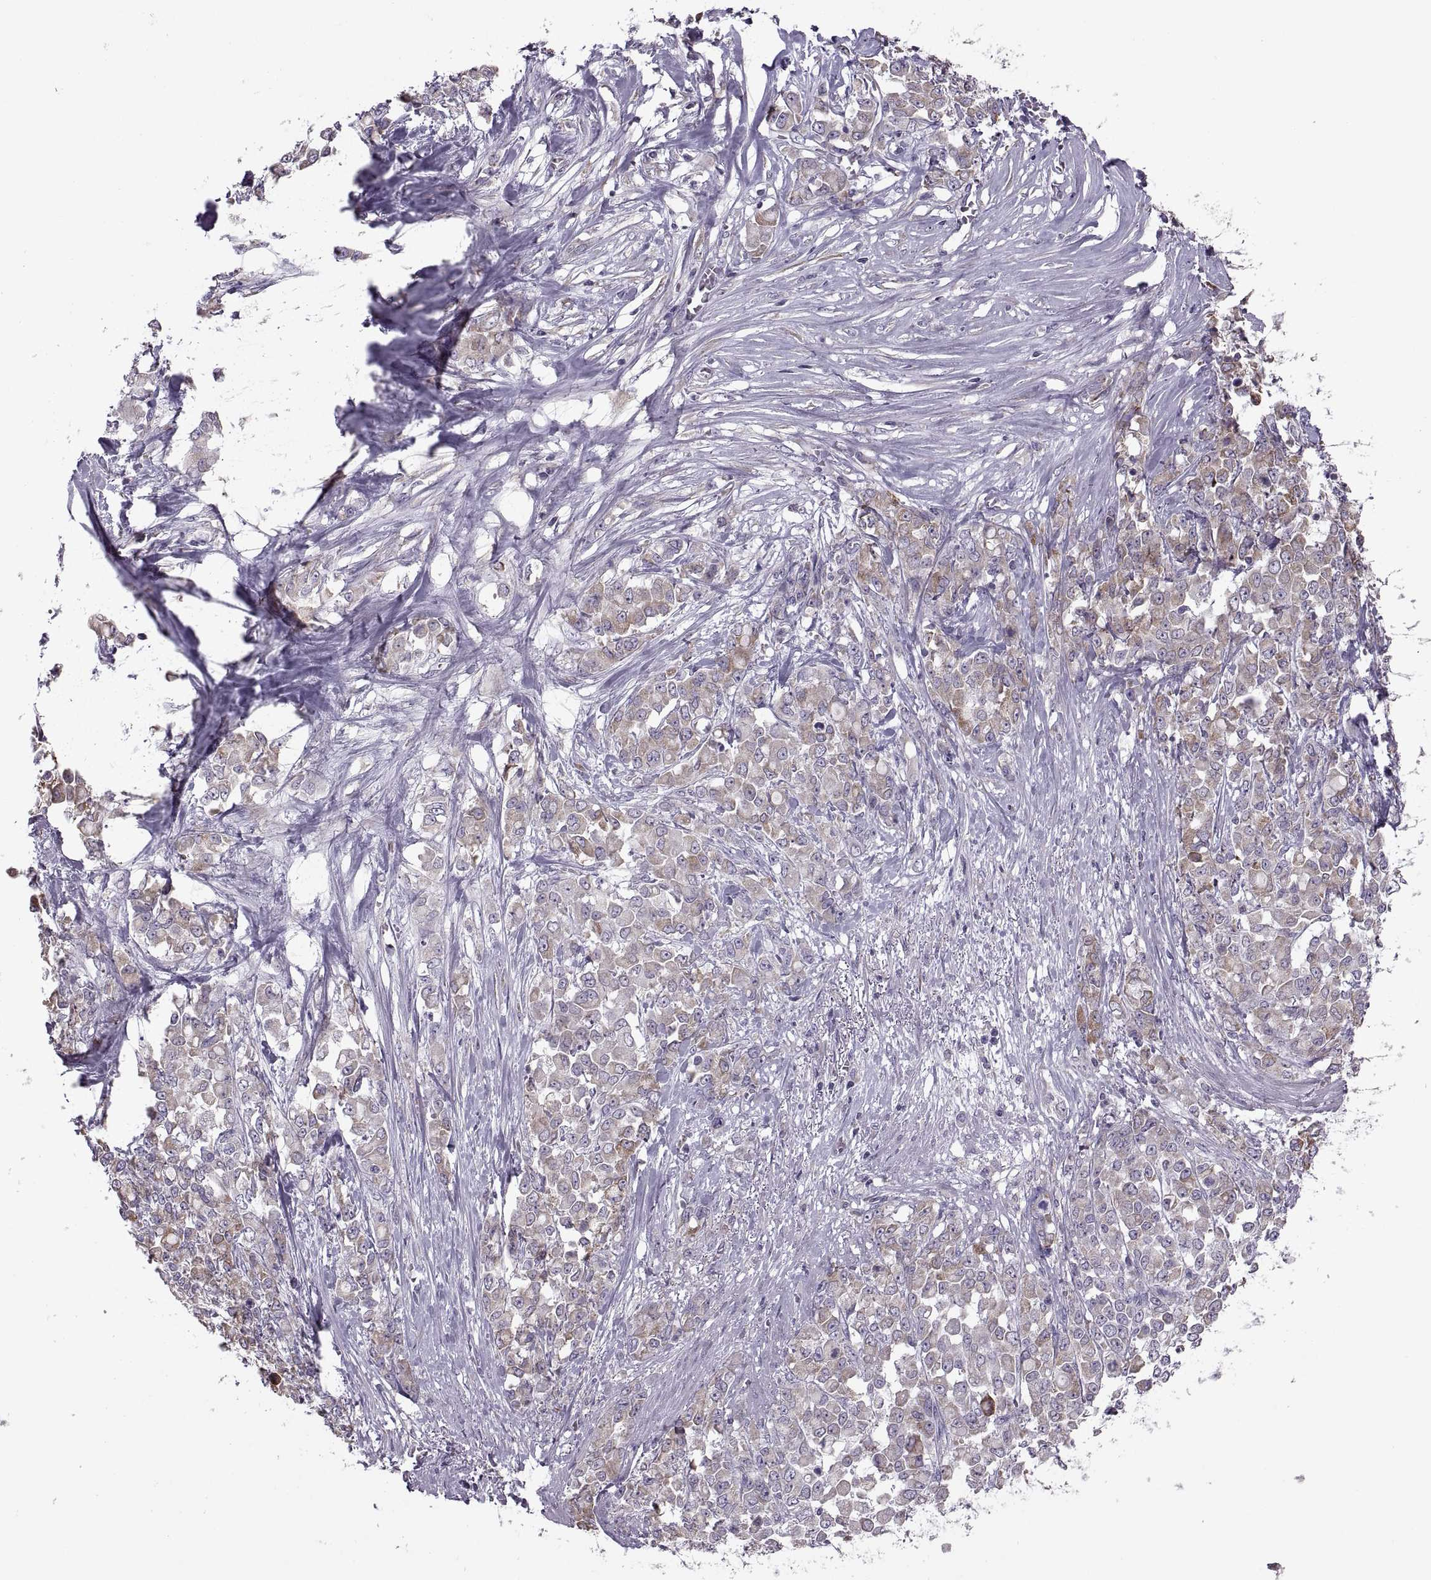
{"staining": {"intensity": "moderate", "quantity": ">75%", "location": "cytoplasmic/membranous"}, "tissue": "stomach cancer", "cell_type": "Tumor cells", "image_type": "cancer", "snomed": [{"axis": "morphology", "description": "Adenocarcinoma, NOS"}, {"axis": "topography", "description": "Stomach"}], "caption": "Immunohistochemistry (IHC) (DAB (3,3'-diaminobenzidine)) staining of human adenocarcinoma (stomach) exhibits moderate cytoplasmic/membranous protein expression in about >75% of tumor cells.", "gene": "LETM2", "patient": {"sex": "female", "age": 76}}